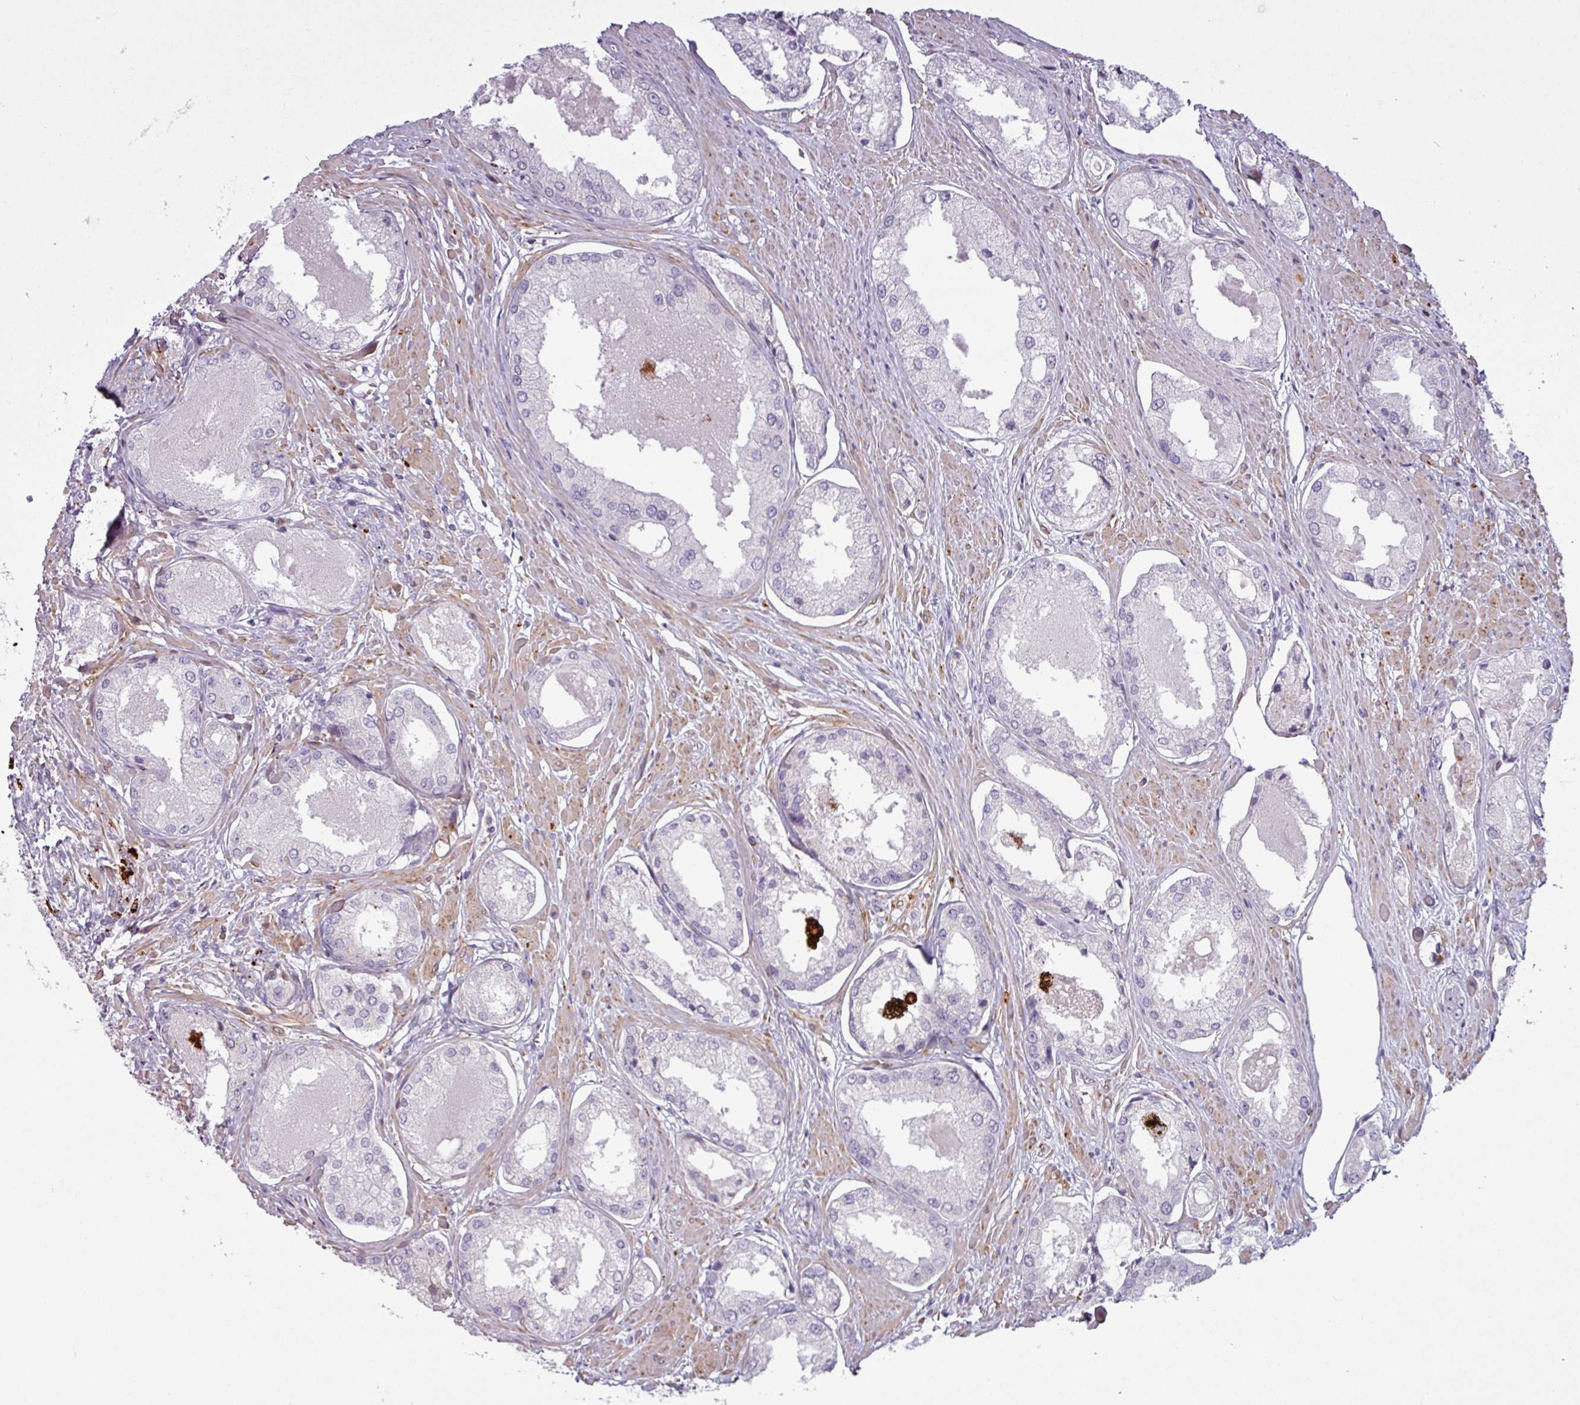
{"staining": {"intensity": "moderate", "quantity": "<25%", "location": "cytoplasmic/membranous"}, "tissue": "prostate cancer", "cell_type": "Tumor cells", "image_type": "cancer", "snomed": [{"axis": "morphology", "description": "Adenocarcinoma, Low grade"}, {"axis": "topography", "description": "Prostate"}], "caption": "Immunohistochemical staining of prostate cancer demonstrates moderate cytoplasmic/membranous protein positivity in about <25% of tumor cells.", "gene": "MAP7D2", "patient": {"sex": "male", "age": 68}}